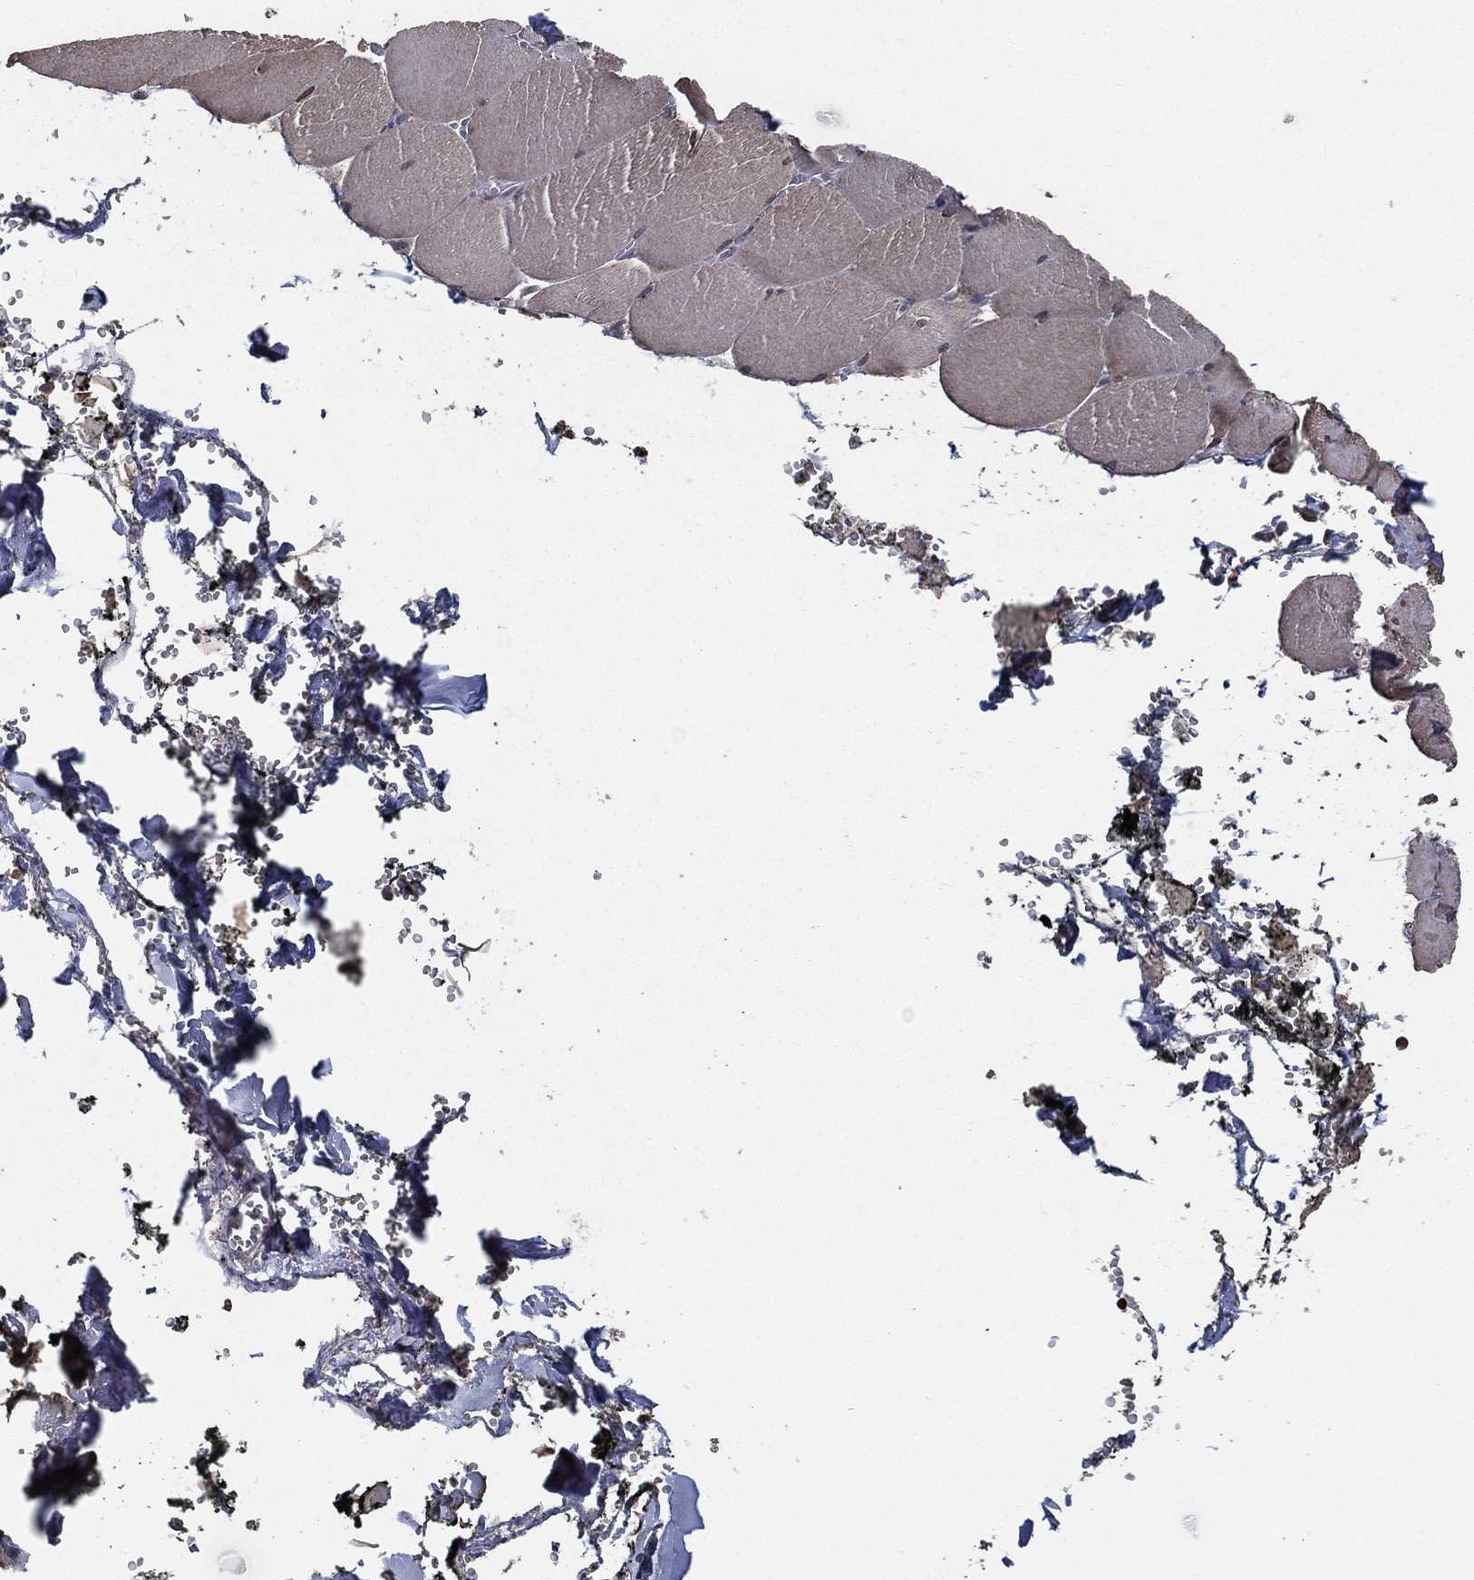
{"staining": {"intensity": "moderate", "quantity": "<25%", "location": "cytoplasmic/membranous,nuclear"}, "tissue": "skeletal muscle", "cell_type": "Myocytes", "image_type": "normal", "snomed": [{"axis": "morphology", "description": "Normal tissue, NOS"}, {"axis": "topography", "description": "Skeletal muscle"}], "caption": "IHC of normal human skeletal muscle shows low levels of moderate cytoplasmic/membranous,nuclear positivity in approximately <25% of myocytes.", "gene": "PCNT", "patient": {"sex": "male", "age": 56}}